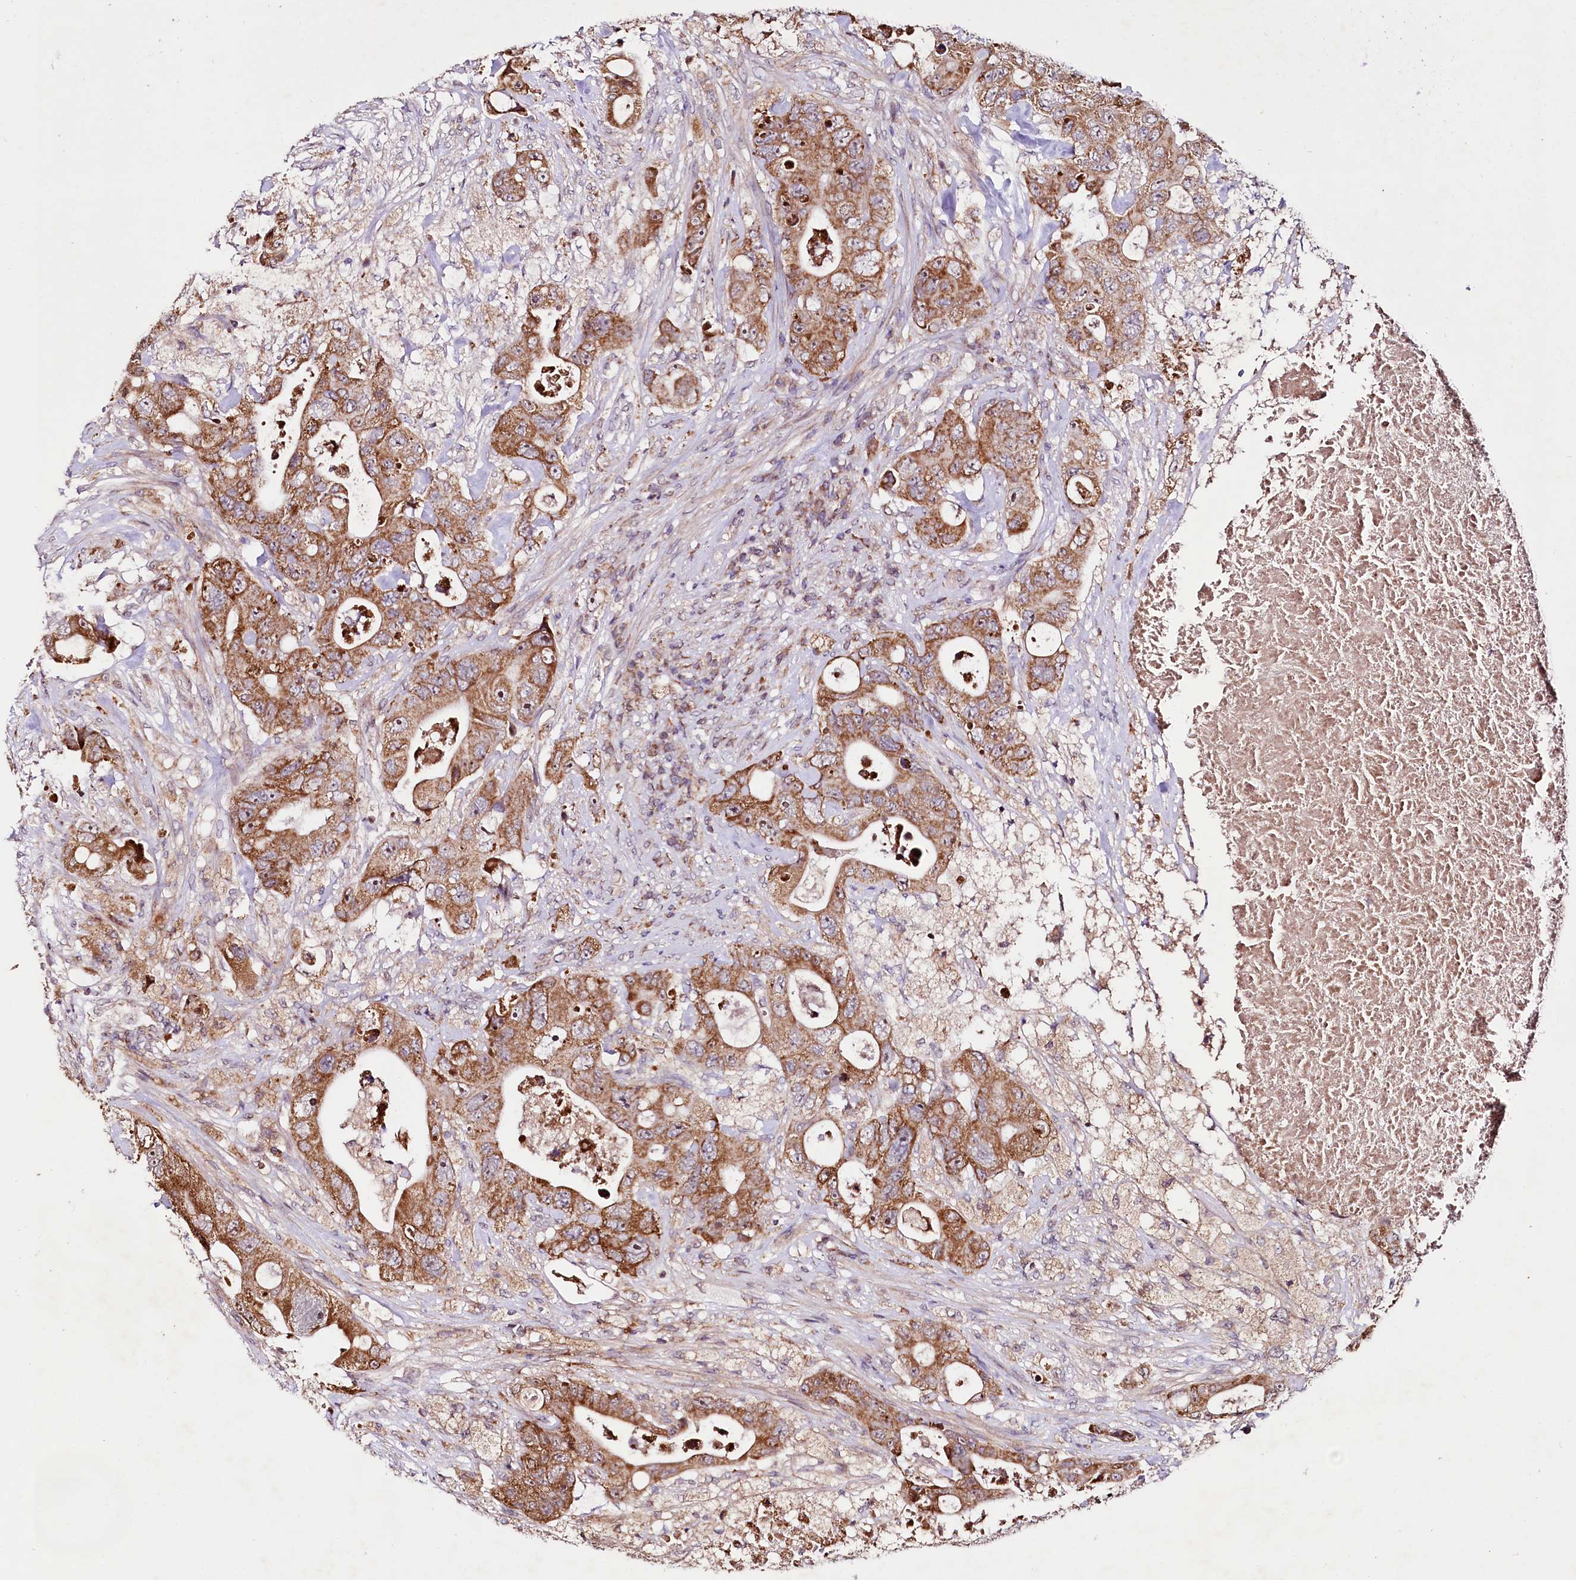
{"staining": {"intensity": "moderate", "quantity": ">75%", "location": "cytoplasmic/membranous"}, "tissue": "colorectal cancer", "cell_type": "Tumor cells", "image_type": "cancer", "snomed": [{"axis": "morphology", "description": "Adenocarcinoma, NOS"}, {"axis": "topography", "description": "Colon"}], "caption": "This is a micrograph of immunohistochemistry staining of adenocarcinoma (colorectal), which shows moderate staining in the cytoplasmic/membranous of tumor cells.", "gene": "ST7", "patient": {"sex": "female", "age": 46}}